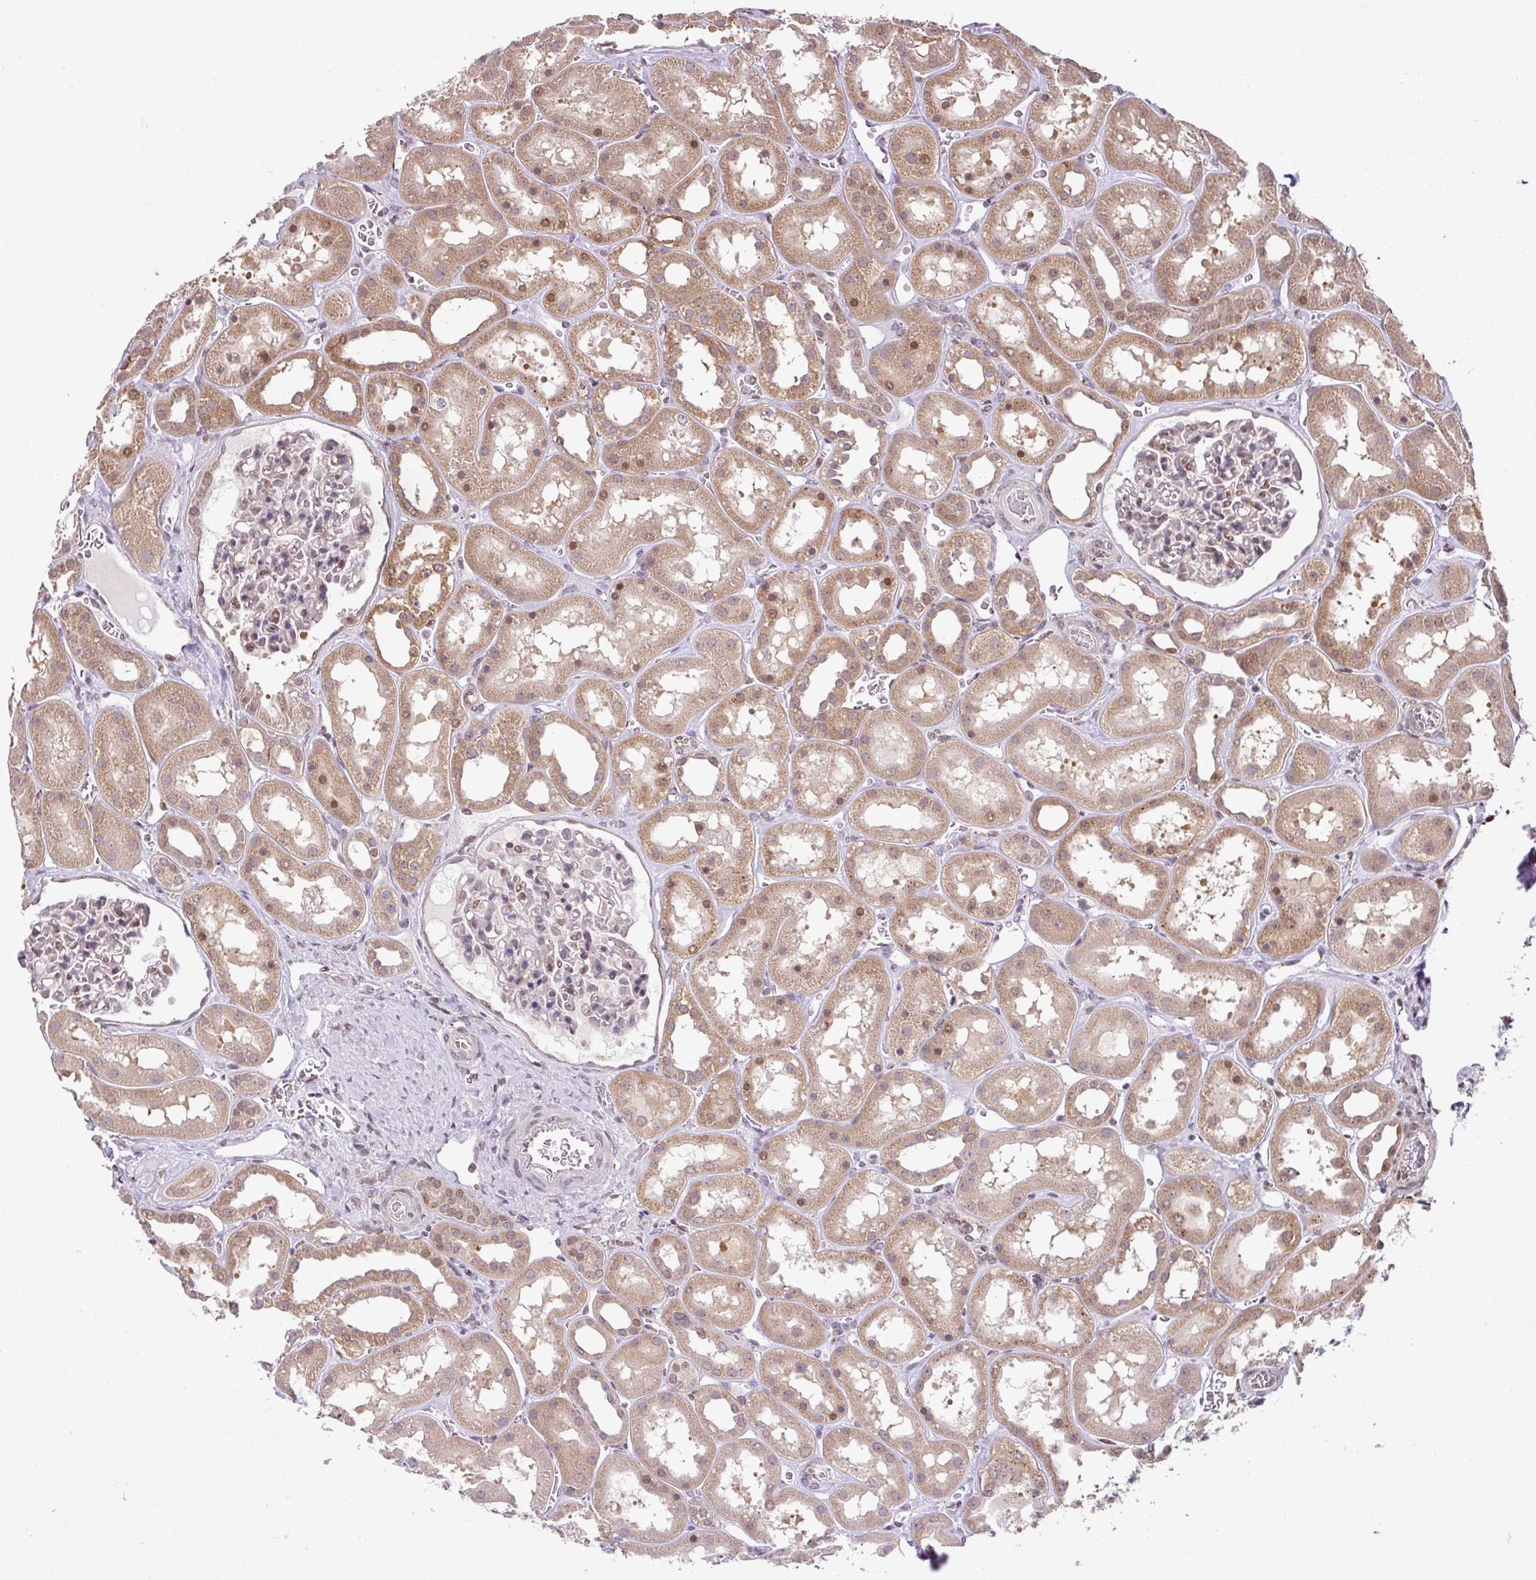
{"staining": {"intensity": "moderate", "quantity": "25%-75%", "location": "nuclear"}, "tissue": "kidney", "cell_type": "Cells in glomeruli", "image_type": "normal", "snomed": [{"axis": "morphology", "description": "Normal tissue, NOS"}, {"axis": "topography", "description": "Kidney"}], "caption": "This histopathology image demonstrates normal kidney stained with IHC to label a protein in brown. The nuclear of cells in glomeruli show moderate positivity for the protein. Nuclei are counter-stained blue.", "gene": "PLK1", "patient": {"sex": "female", "age": 41}}